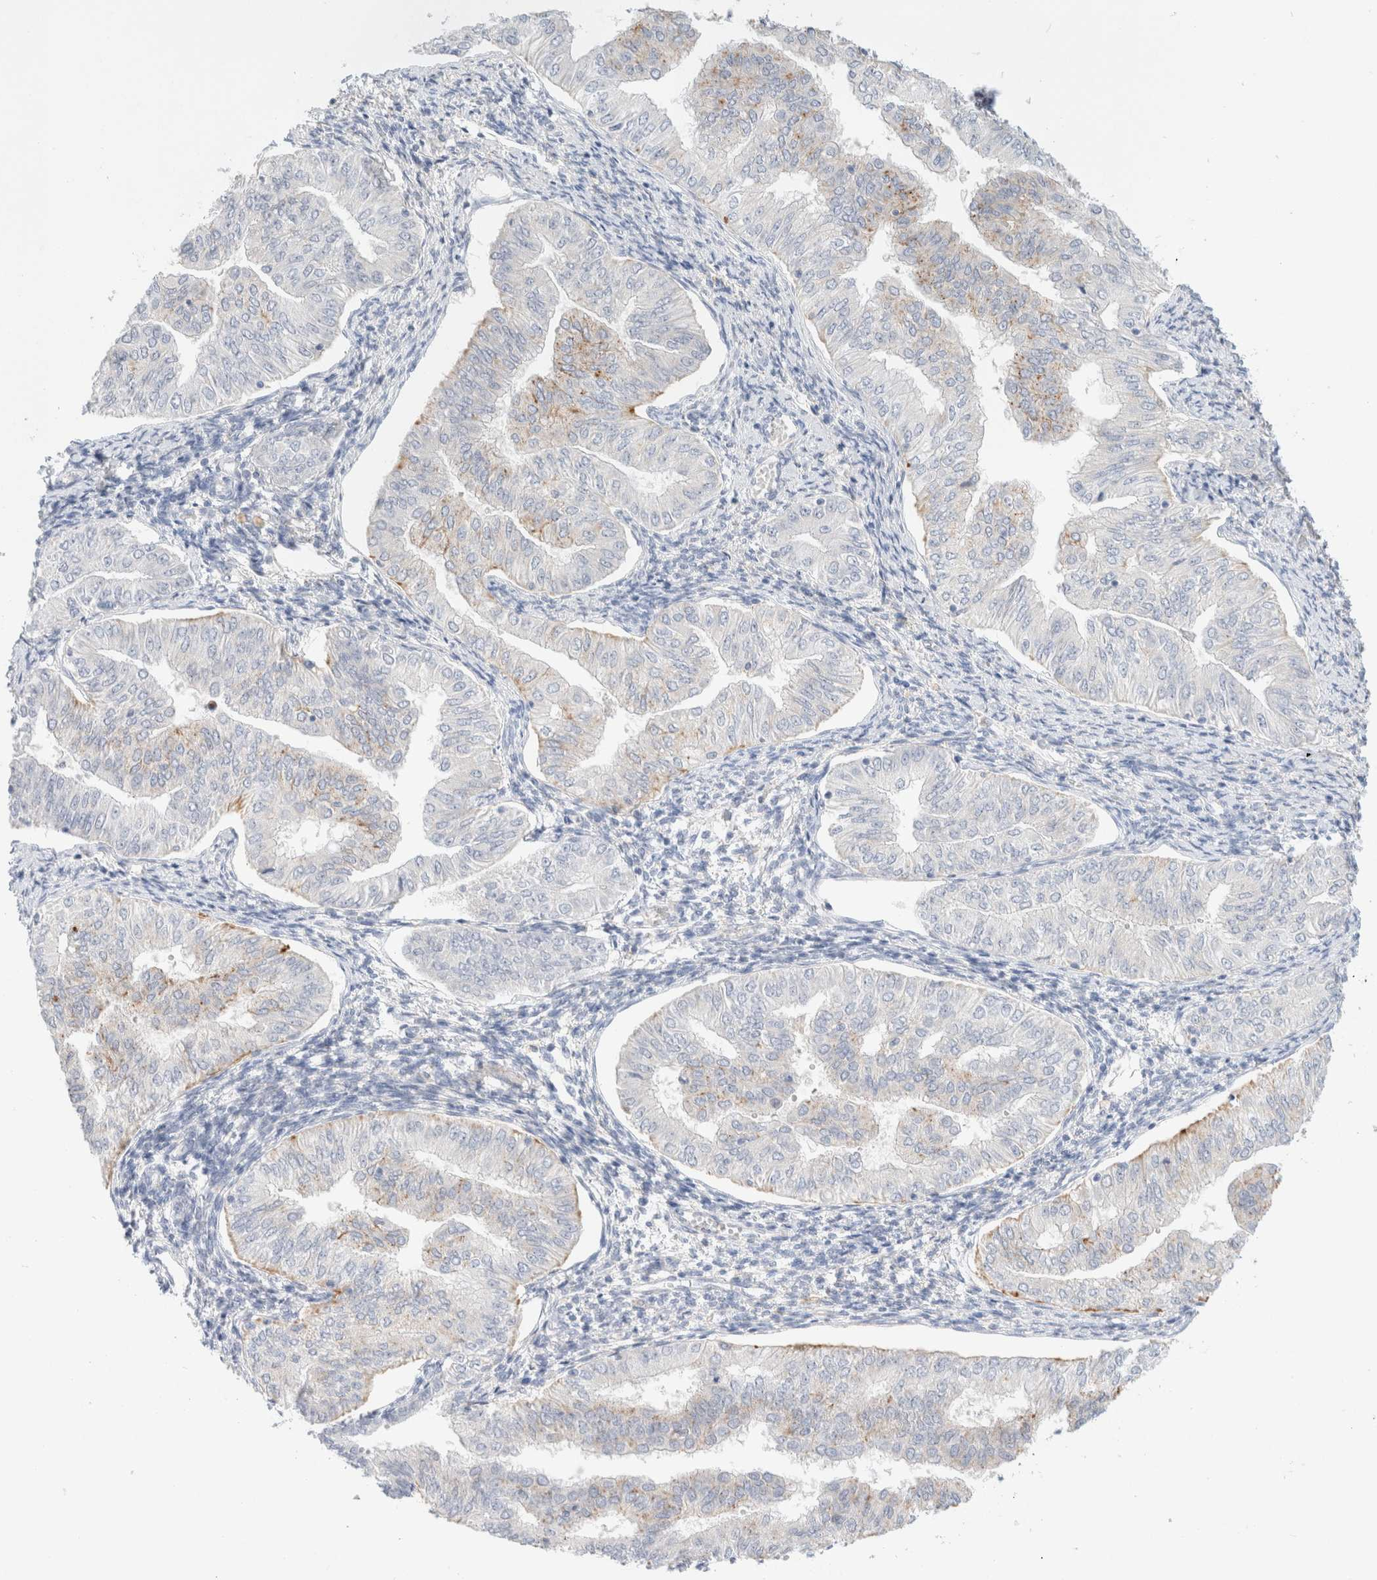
{"staining": {"intensity": "moderate", "quantity": "<25%", "location": "cytoplasmic/membranous"}, "tissue": "endometrial cancer", "cell_type": "Tumor cells", "image_type": "cancer", "snomed": [{"axis": "morphology", "description": "Normal tissue, NOS"}, {"axis": "morphology", "description": "Adenocarcinoma, NOS"}, {"axis": "topography", "description": "Endometrium"}], "caption": "Endometrial adenocarcinoma was stained to show a protein in brown. There is low levels of moderate cytoplasmic/membranous positivity in approximately <25% of tumor cells. (brown staining indicates protein expression, while blue staining denotes nuclei).", "gene": "CPQ", "patient": {"sex": "female", "age": 53}}